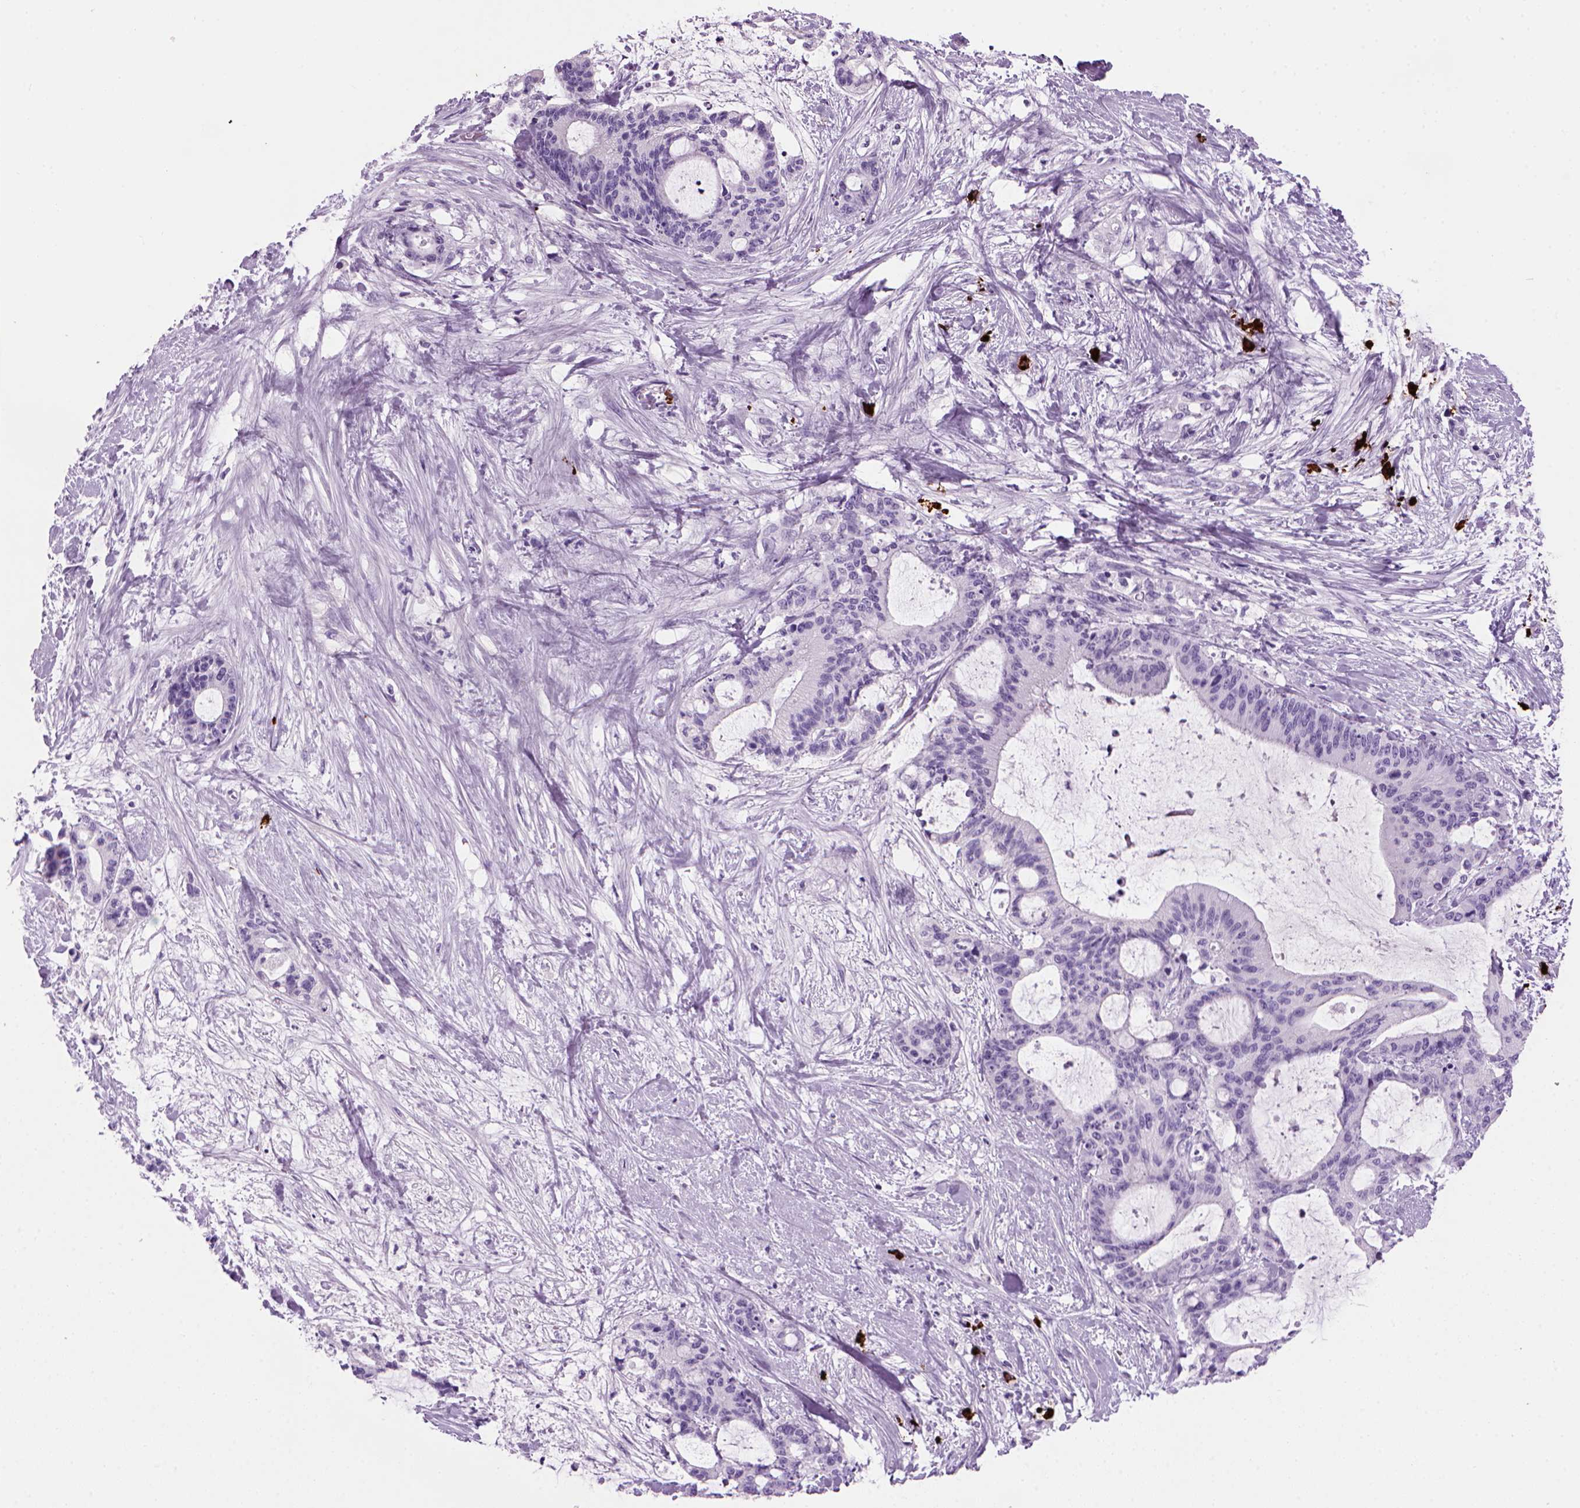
{"staining": {"intensity": "negative", "quantity": "none", "location": "none"}, "tissue": "liver cancer", "cell_type": "Tumor cells", "image_type": "cancer", "snomed": [{"axis": "morphology", "description": "Cholangiocarcinoma"}, {"axis": "topography", "description": "Liver"}], "caption": "The histopathology image displays no staining of tumor cells in liver cancer.", "gene": "MZB1", "patient": {"sex": "female", "age": 73}}